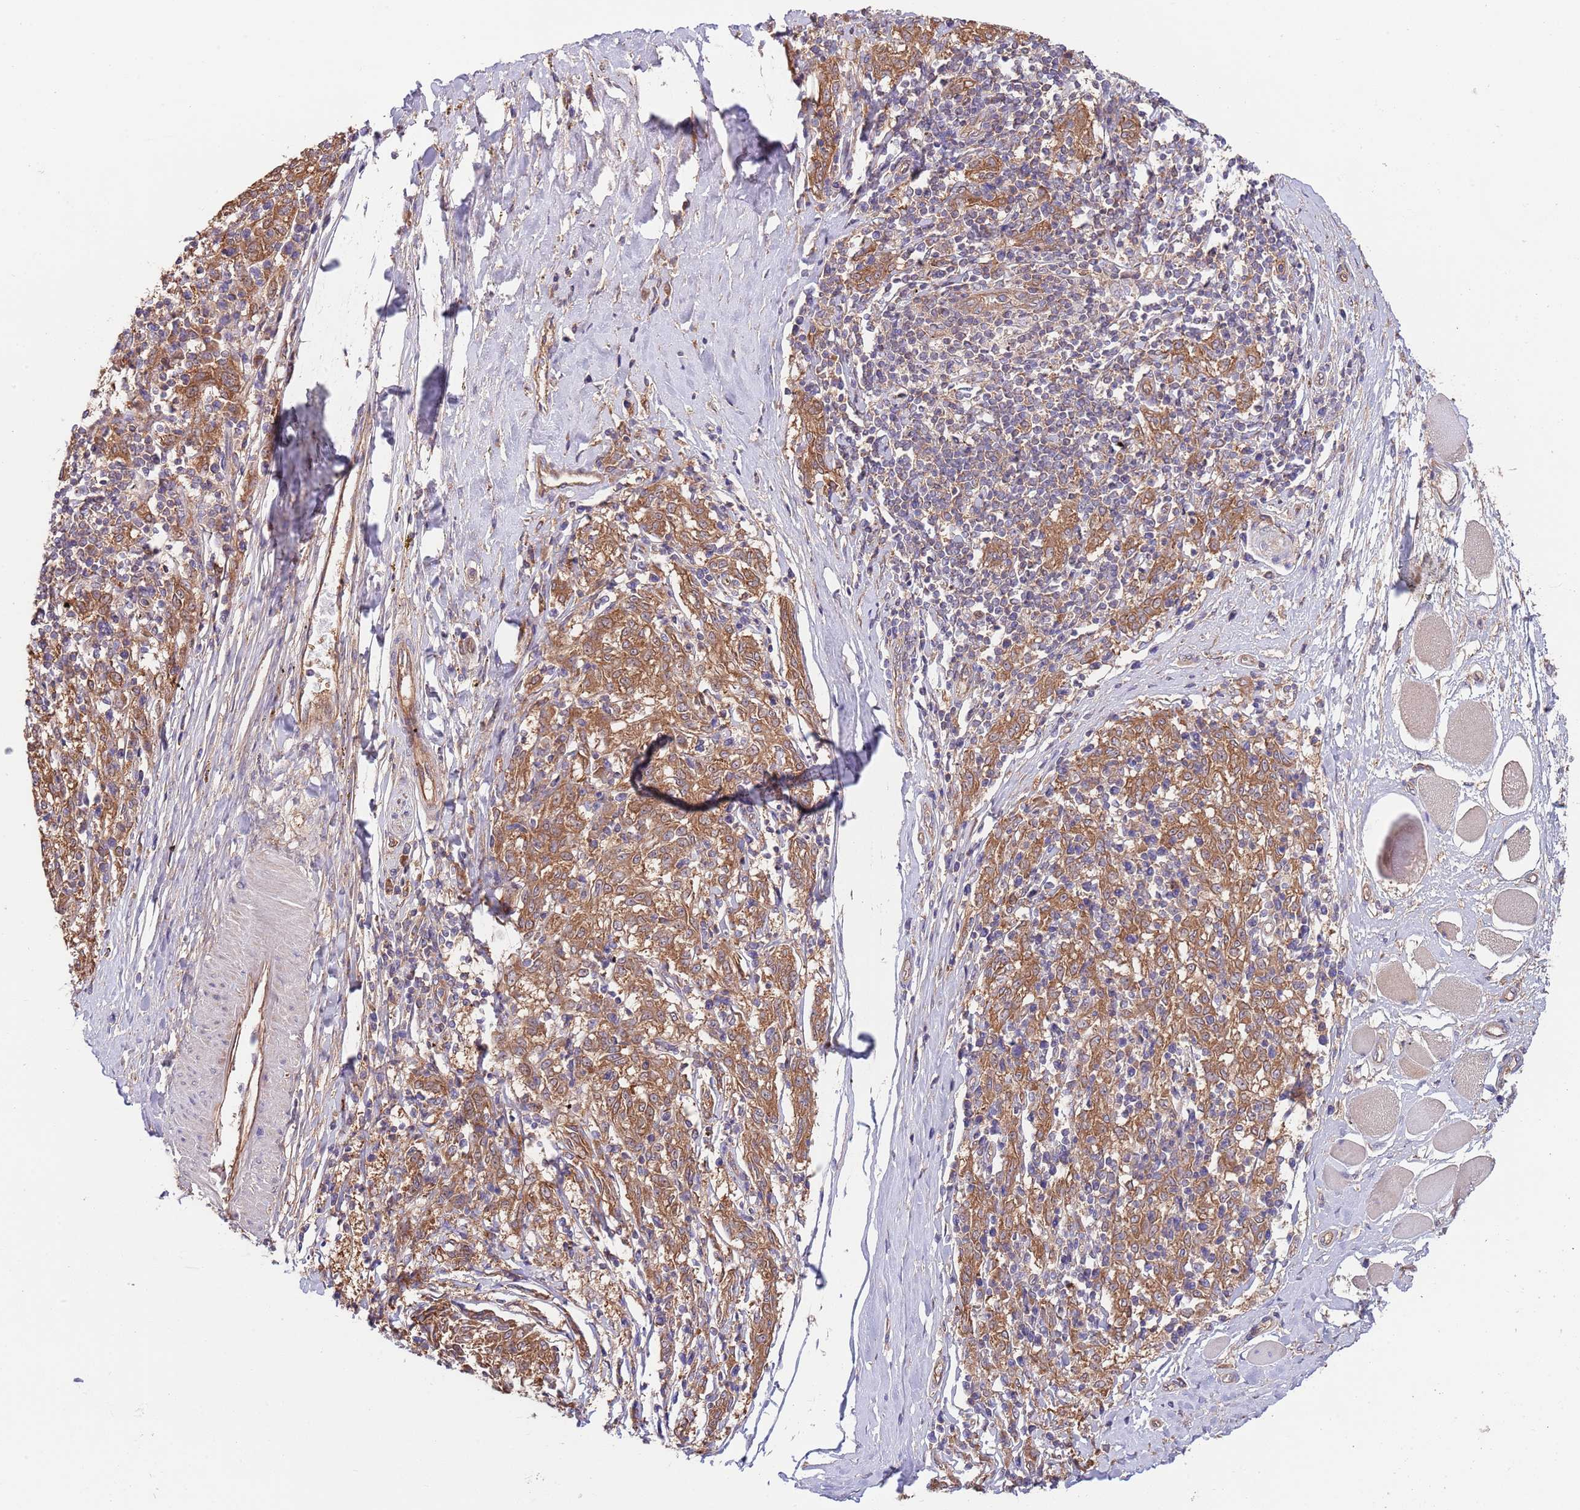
{"staining": {"intensity": "moderate", "quantity": ">75%", "location": "cytoplasmic/membranous"}, "tissue": "melanoma", "cell_type": "Tumor cells", "image_type": "cancer", "snomed": [{"axis": "morphology", "description": "Malignant melanoma, NOS"}, {"axis": "topography", "description": "Skin"}], "caption": "Protein expression by immunohistochemistry (IHC) reveals moderate cytoplasmic/membranous positivity in about >75% of tumor cells in malignant melanoma.", "gene": "EIF3F", "patient": {"sex": "female", "age": 72}}